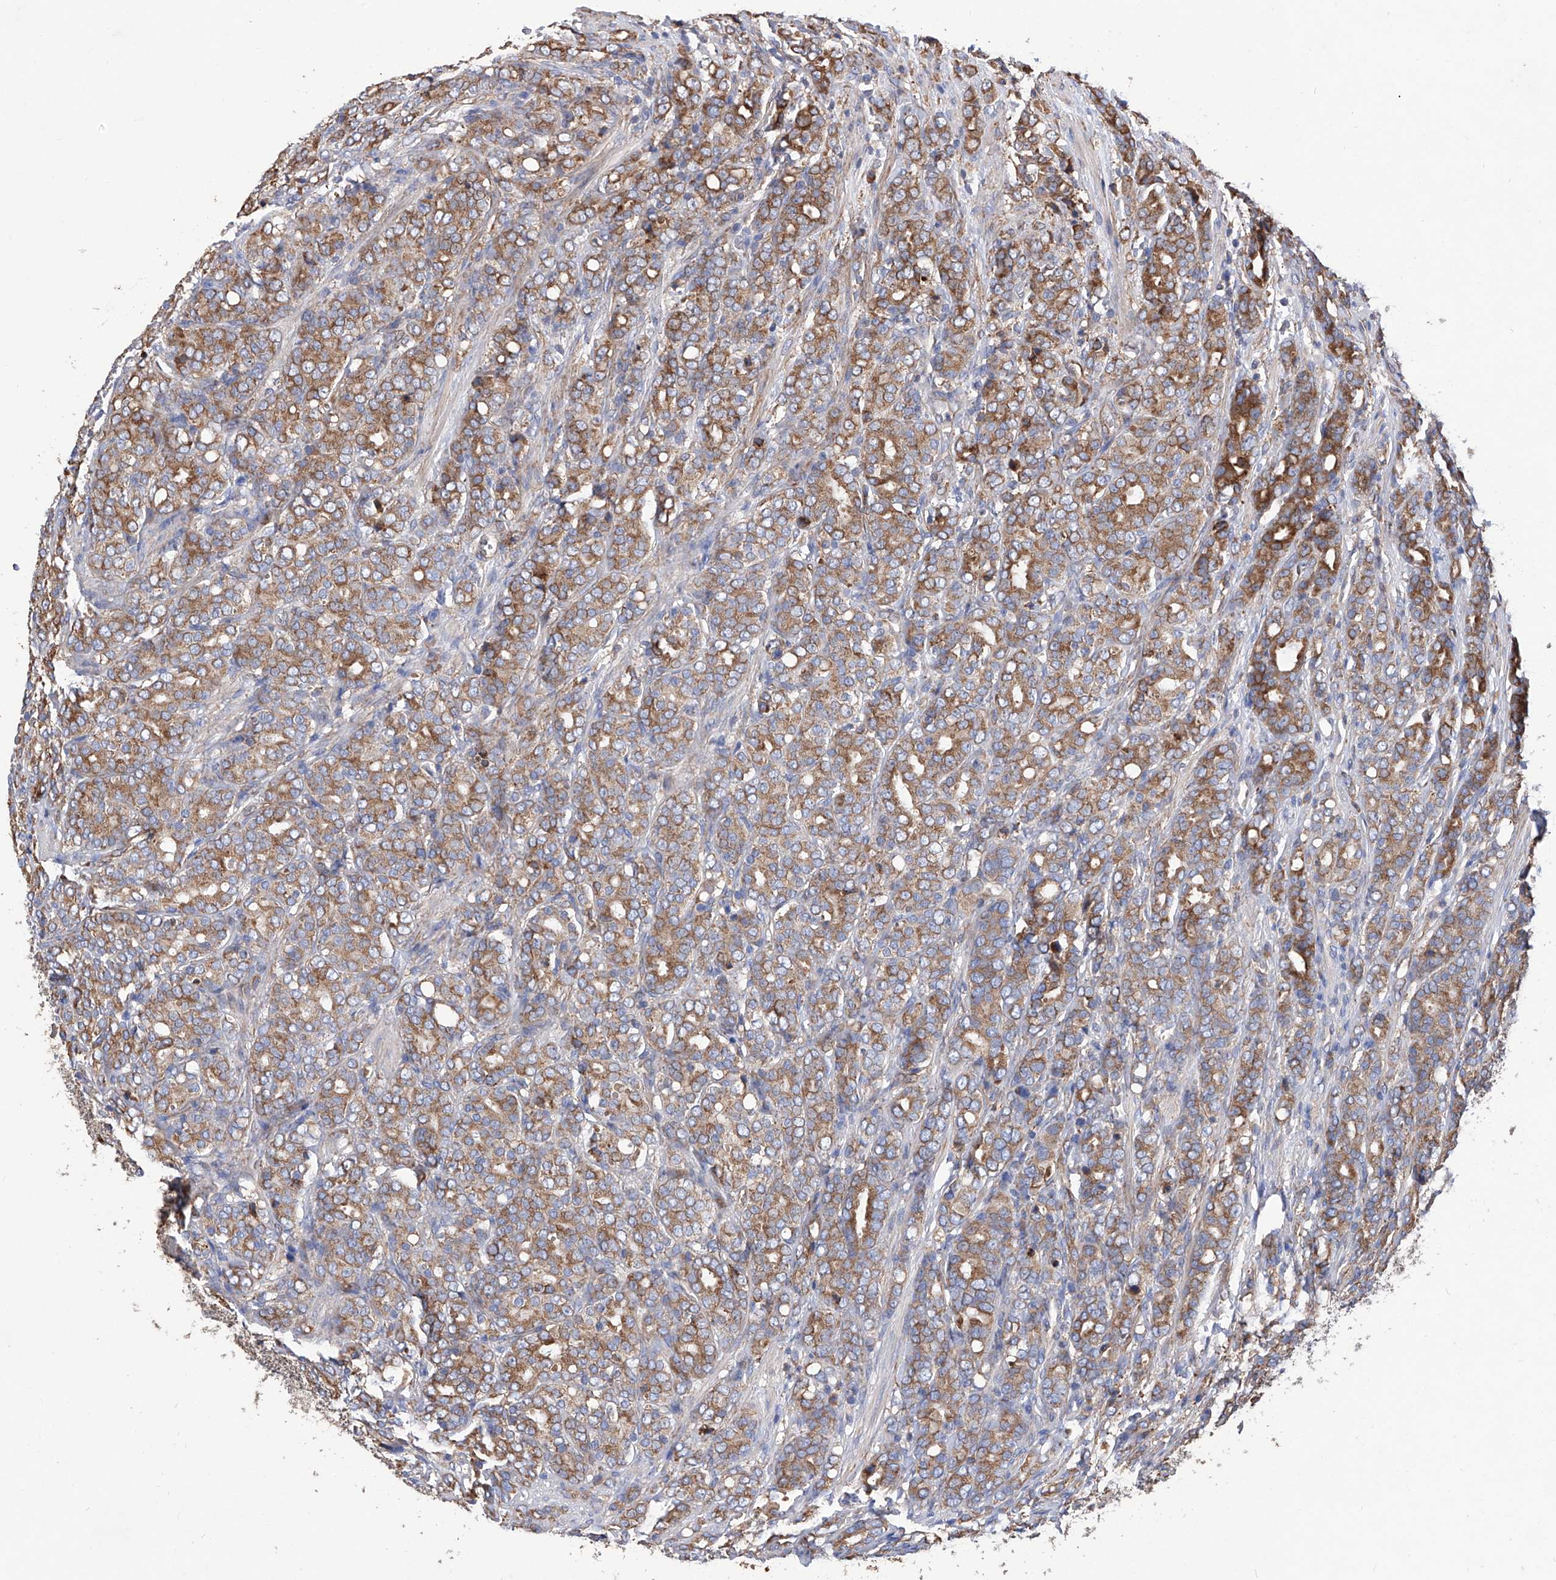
{"staining": {"intensity": "moderate", "quantity": ">75%", "location": "cytoplasmic/membranous"}, "tissue": "prostate cancer", "cell_type": "Tumor cells", "image_type": "cancer", "snomed": [{"axis": "morphology", "description": "Adenocarcinoma, High grade"}, {"axis": "topography", "description": "Prostate"}], "caption": "The histopathology image reveals staining of high-grade adenocarcinoma (prostate), revealing moderate cytoplasmic/membranous protein expression (brown color) within tumor cells. (DAB = brown stain, brightfield microscopy at high magnification).", "gene": "INPP5B", "patient": {"sex": "male", "age": 62}}